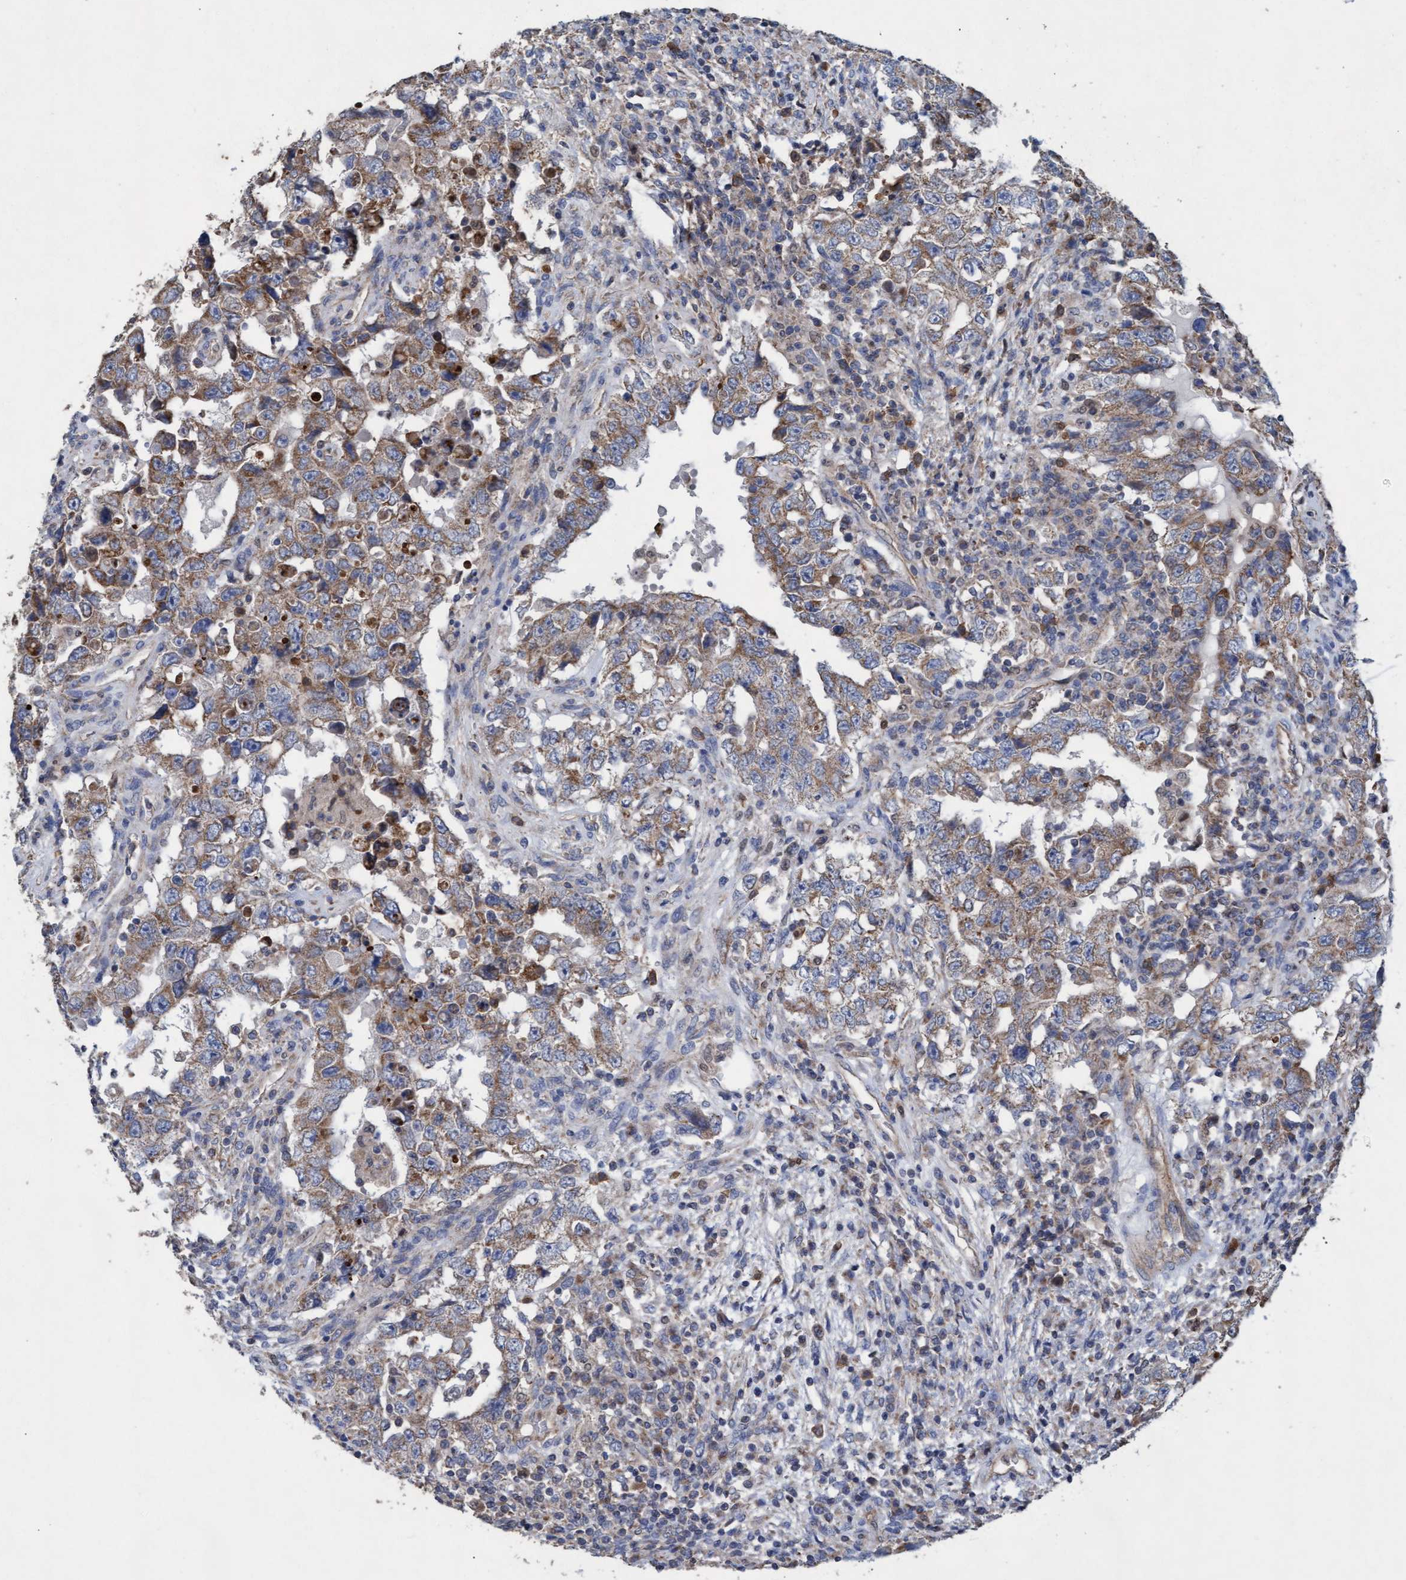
{"staining": {"intensity": "weak", "quantity": ">75%", "location": "cytoplasmic/membranous"}, "tissue": "testis cancer", "cell_type": "Tumor cells", "image_type": "cancer", "snomed": [{"axis": "morphology", "description": "Carcinoma, Embryonal, NOS"}, {"axis": "topography", "description": "Testis"}], "caption": "This is a photomicrograph of IHC staining of embryonal carcinoma (testis), which shows weak expression in the cytoplasmic/membranous of tumor cells.", "gene": "MRPL38", "patient": {"sex": "male", "age": 26}}